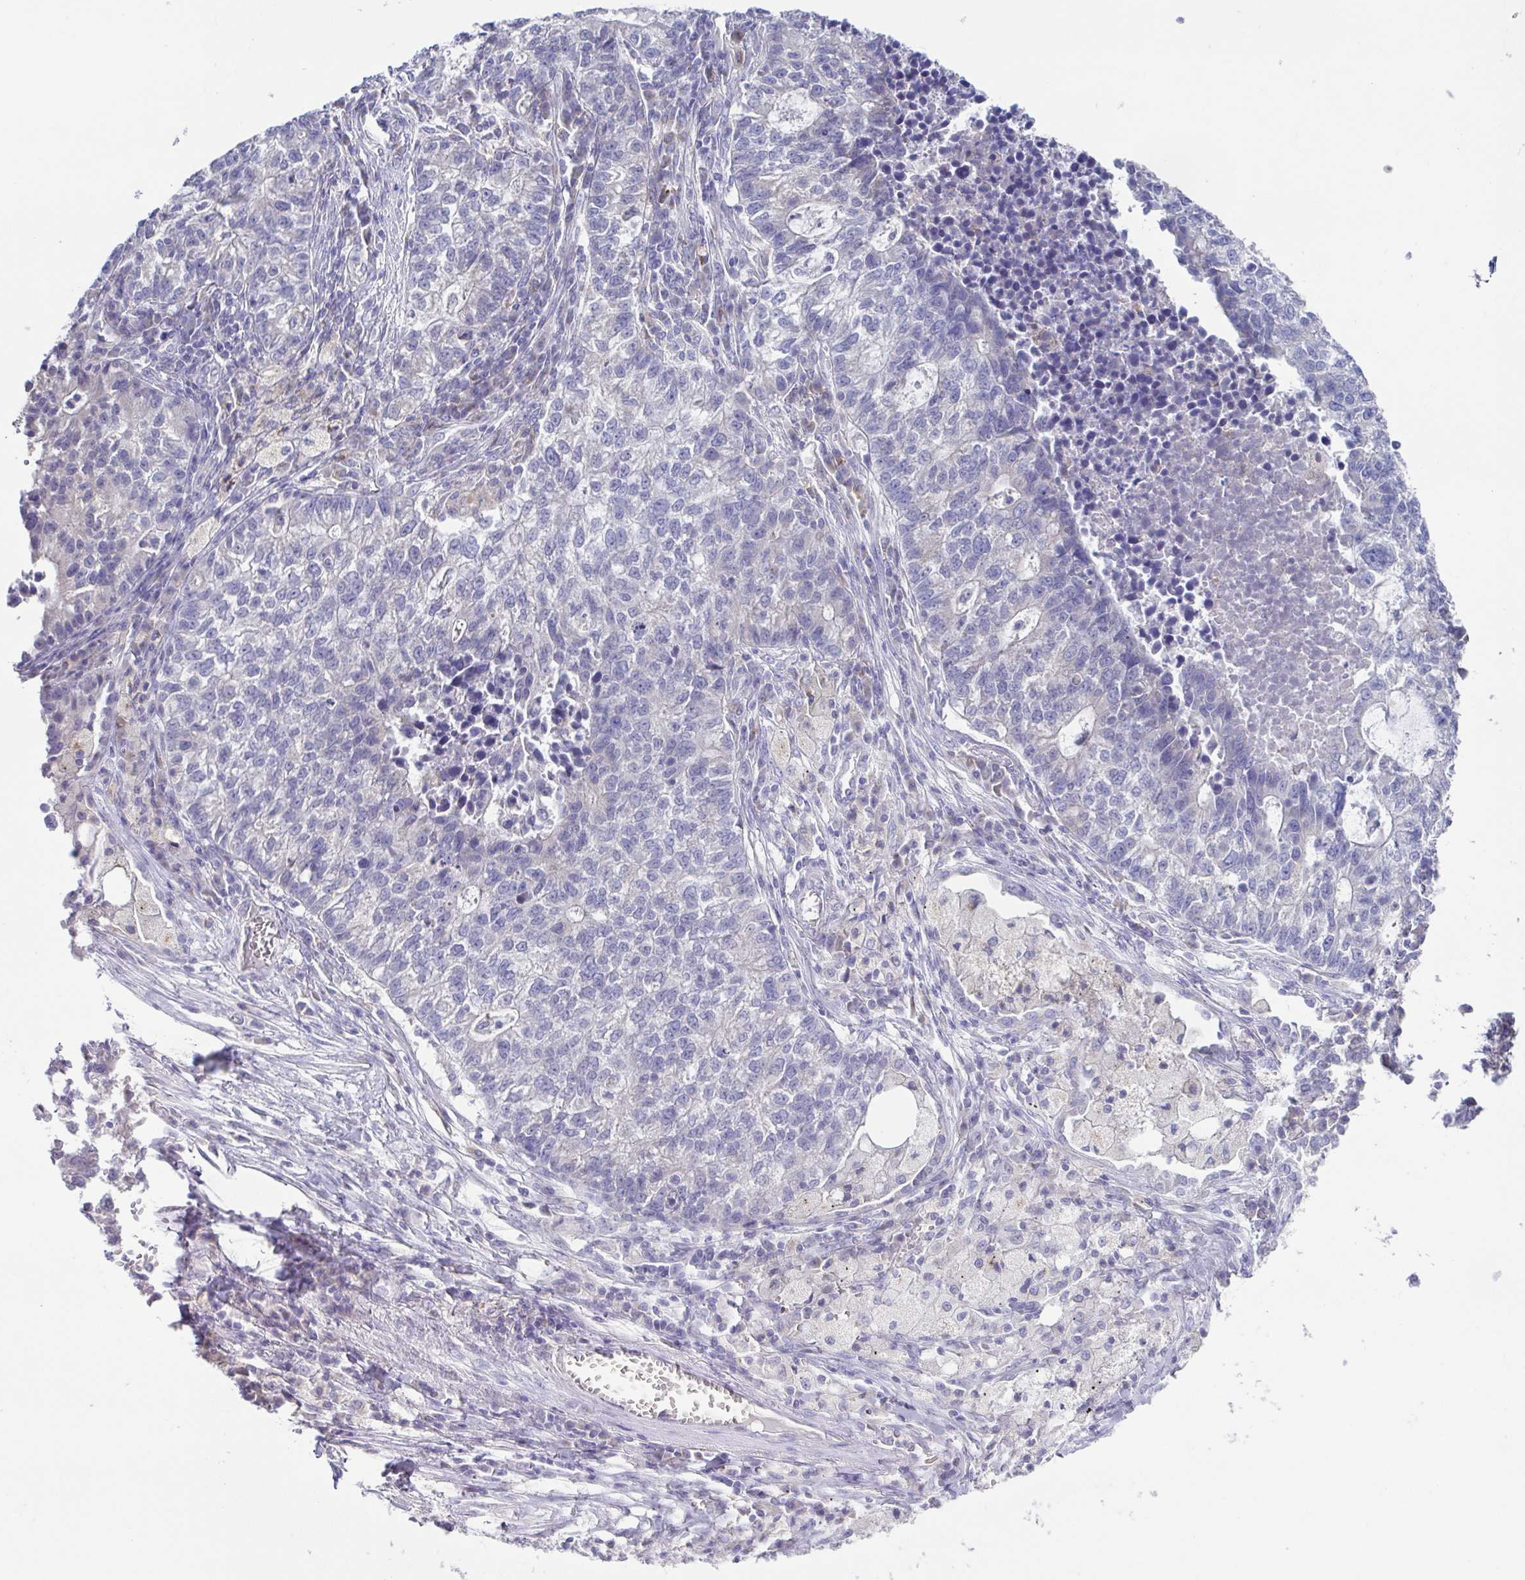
{"staining": {"intensity": "negative", "quantity": "none", "location": "none"}, "tissue": "lung cancer", "cell_type": "Tumor cells", "image_type": "cancer", "snomed": [{"axis": "morphology", "description": "Adenocarcinoma, NOS"}, {"axis": "topography", "description": "Lung"}], "caption": "There is no significant staining in tumor cells of adenocarcinoma (lung).", "gene": "RDH11", "patient": {"sex": "male", "age": 57}}